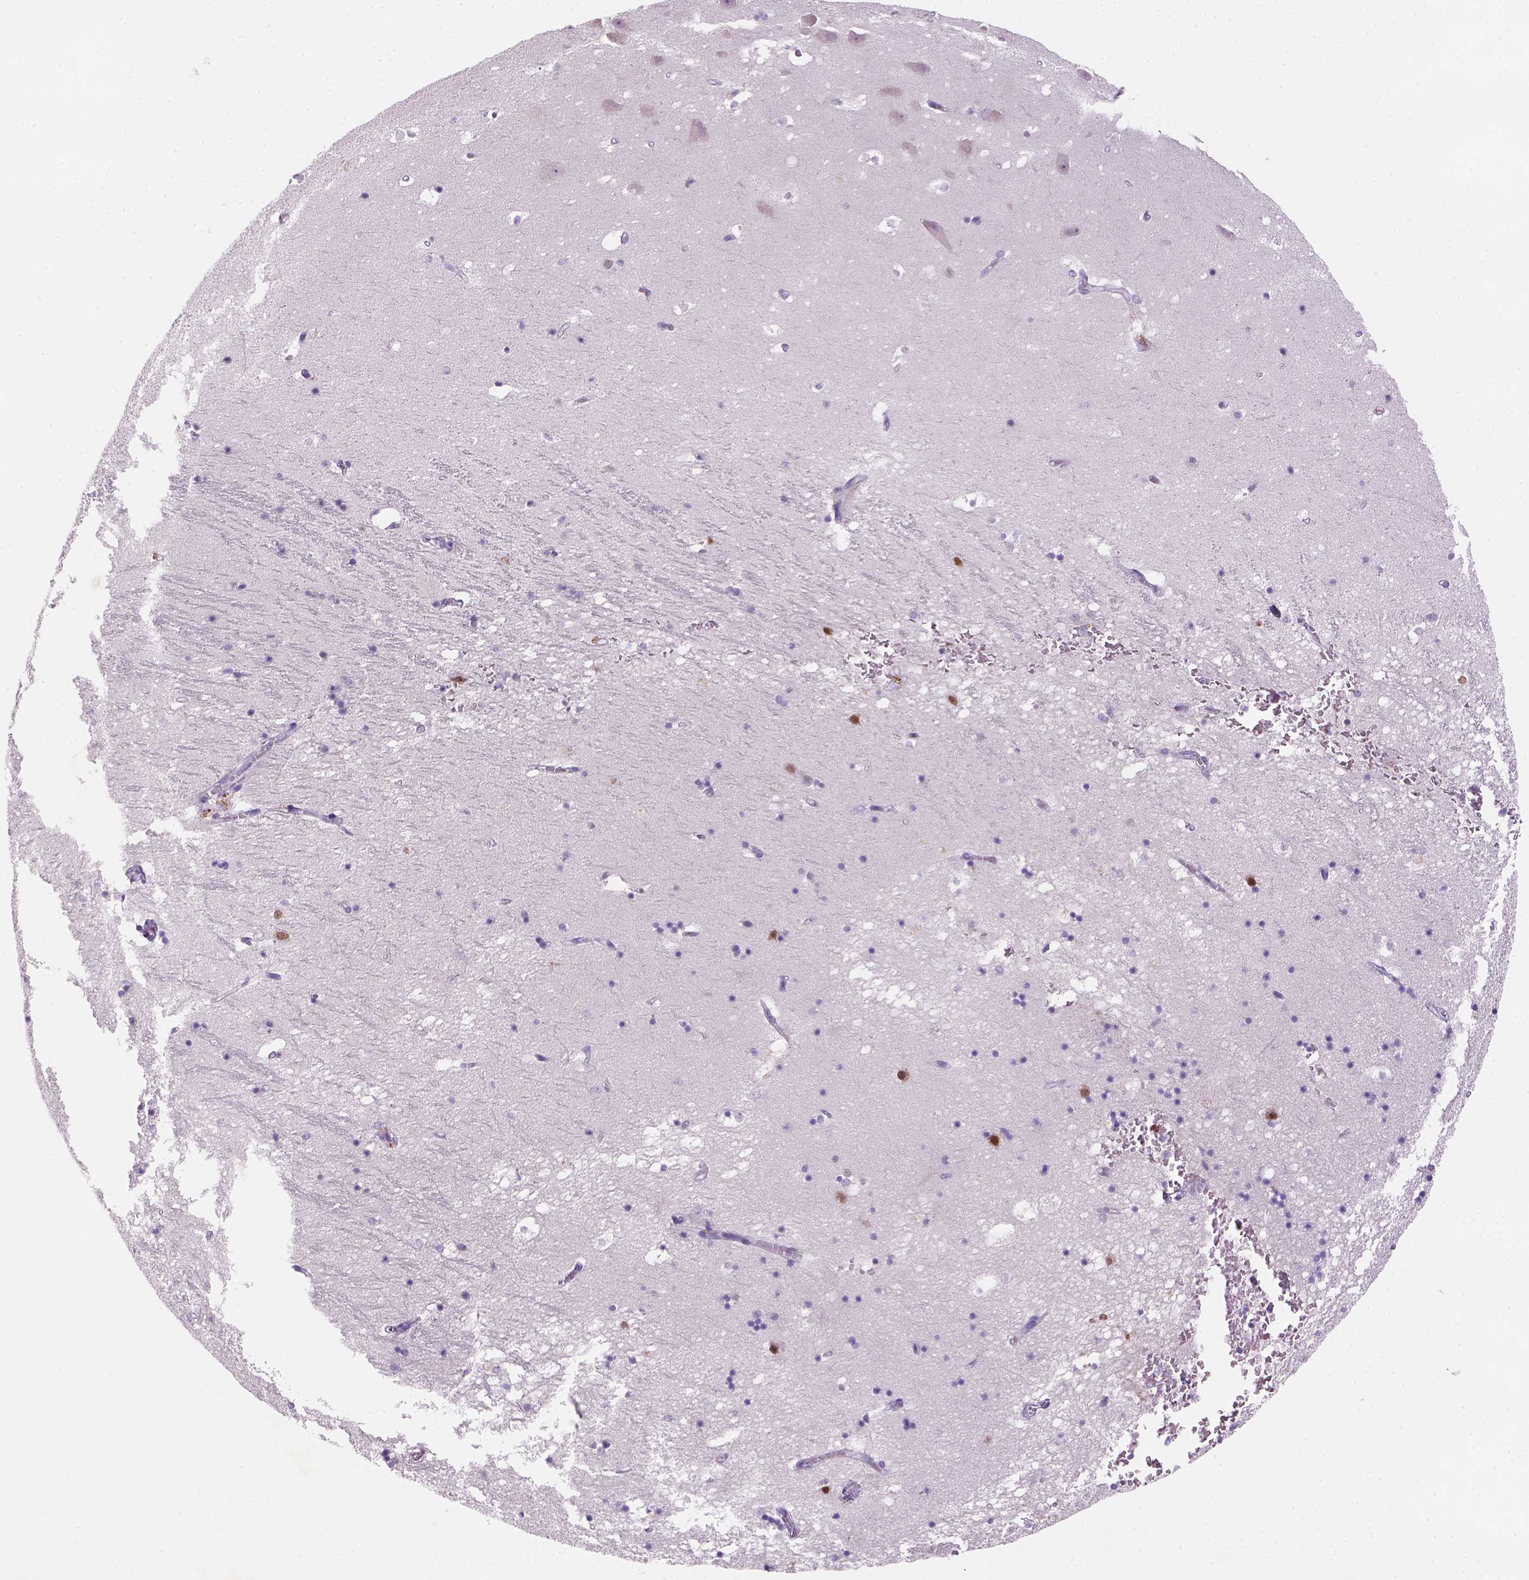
{"staining": {"intensity": "moderate", "quantity": "<25%", "location": "nuclear"}, "tissue": "hippocampus", "cell_type": "Glial cells", "image_type": "normal", "snomed": [{"axis": "morphology", "description": "Normal tissue, NOS"}, {"axis": "topography", "description": "Hippocampus"}], "caption": "A brown stain labels moderate nuclear staining of a protein in glial cells of unremarkable hippocampus. (Stains: DAB in brown, nuclei in blue, Microscopy: brightfield microscopy at high magnification).", "gene": "ZMAT4", "patient": {"sex": "male", "age": 58}}